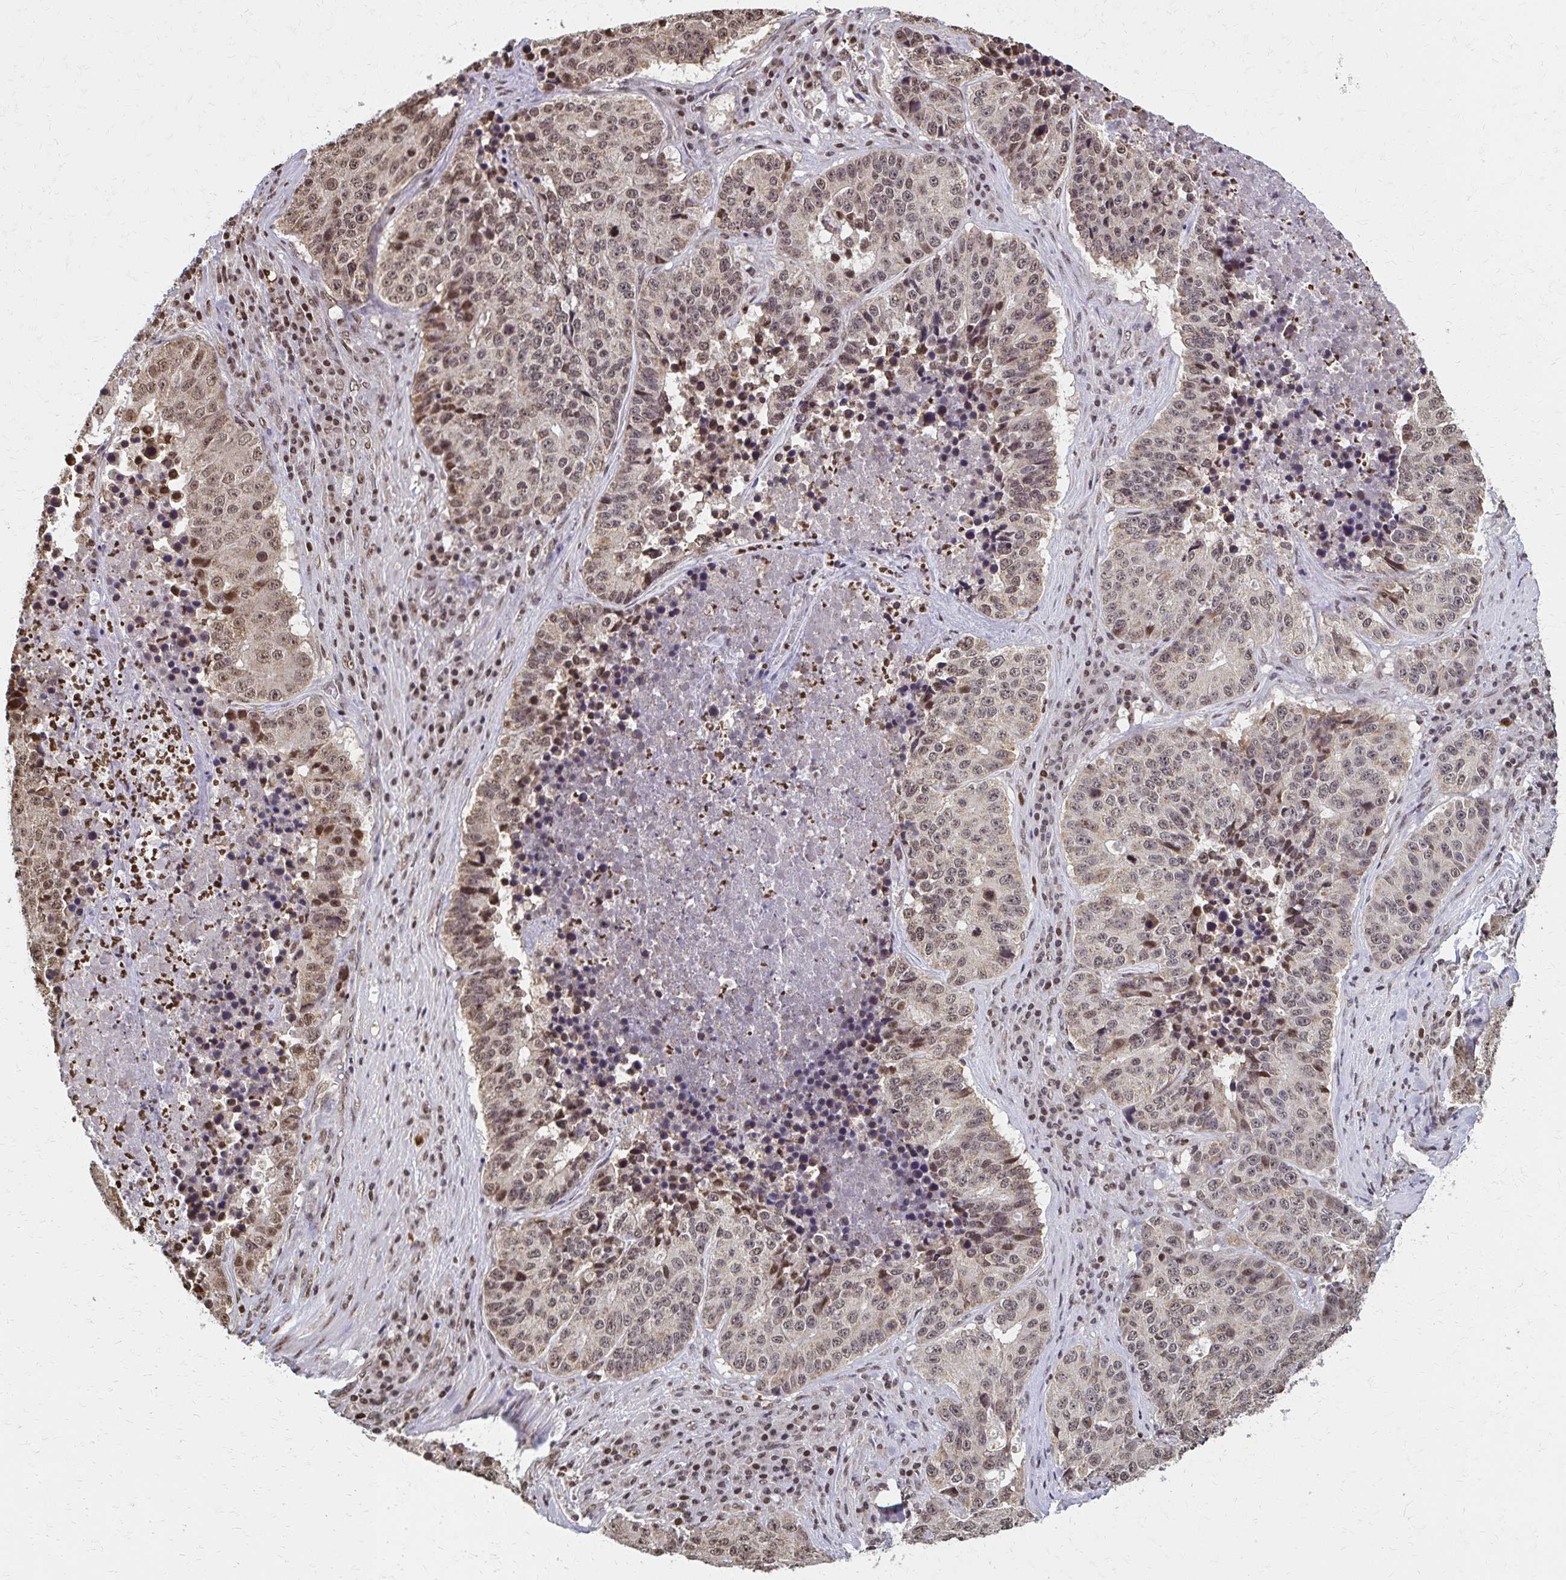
{"staining": {"intensity": "weak", "quantity": ">75%", "location": "cytoplasmic/membranous,nuclear"}, "tissue": "stomach cancer", "cell_type": "Tumor cells", "image_type": "cancer", "snomed": [{"axis": "morphology", "description": "Adenocarcinoma, NOS"}, {"axis": "topography", "description": "Stomach"}], "caption": "The histopathology image demonstrates a brown stain indicating the presence of a protein in the cytoplasmic/membranous and nuclear of tumor cells in stomach cancer (adenocarcinoma). (DAB (3,3'-diaminobenzidine) IHC, brown staining for protein, blue staining for nuclei).", "gene": "HOXA9", "patient": {"sex": "male", "age": 71}}